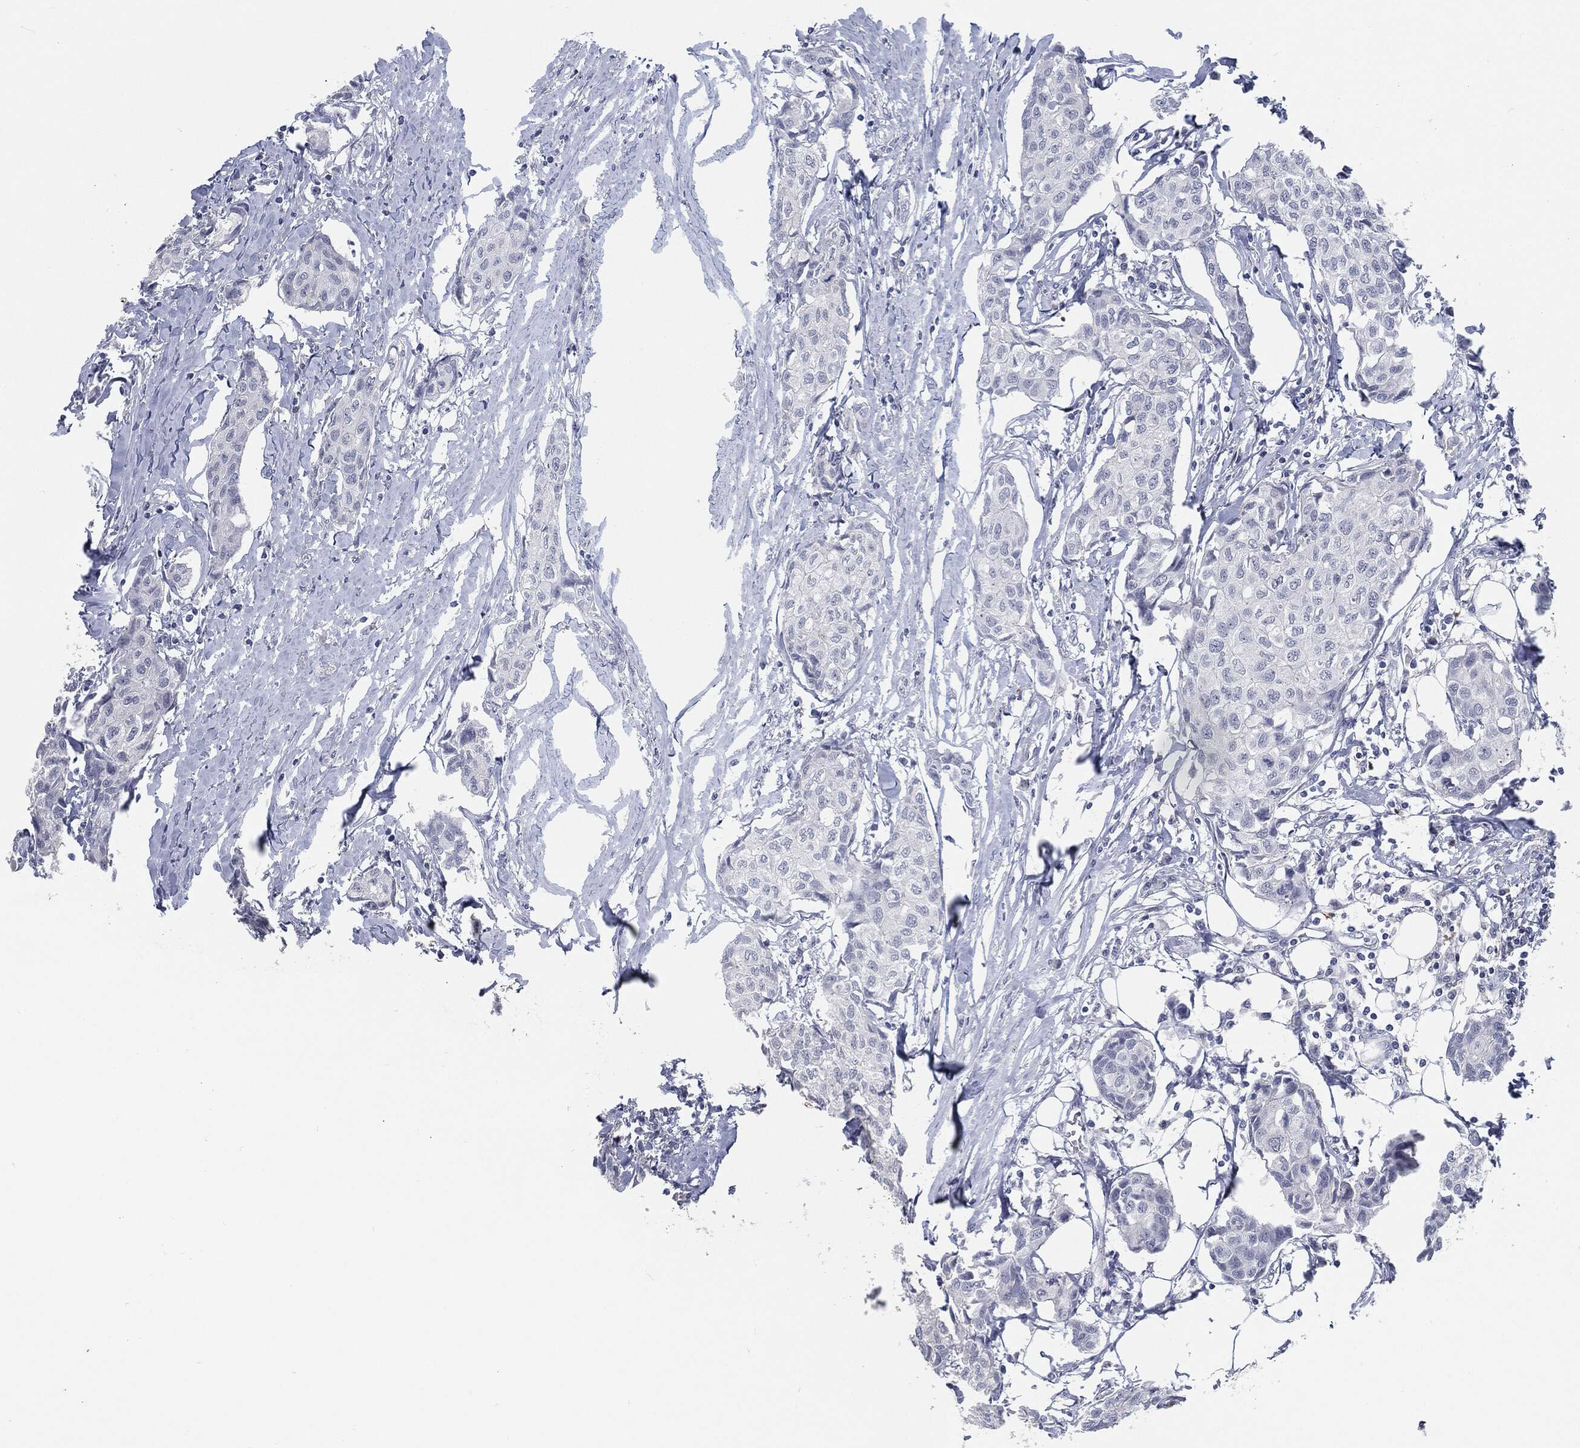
{"staining": {"intensity": "weak", "quantity": "25%-75%", "location": "cytoplasmic/membranous"}, "tissue": "breast cancer", "cell_type": "Tumor cells", "image_type": "cancer", "snomed": [{"axis": "morphology", "description": "Duct carcinoma"}, {"axis": "topography", "description": "Breast"}], "caption": "High-power microscopy captured an immunohistochemistry histopathology image of invasive ductal carcinoma (breast), revealing weak cytoplasmic/membranous positivity in about 25%-75% of tumor cells.", "gene": "PROM1", "patient": {"sex": "female", "age": 80}}